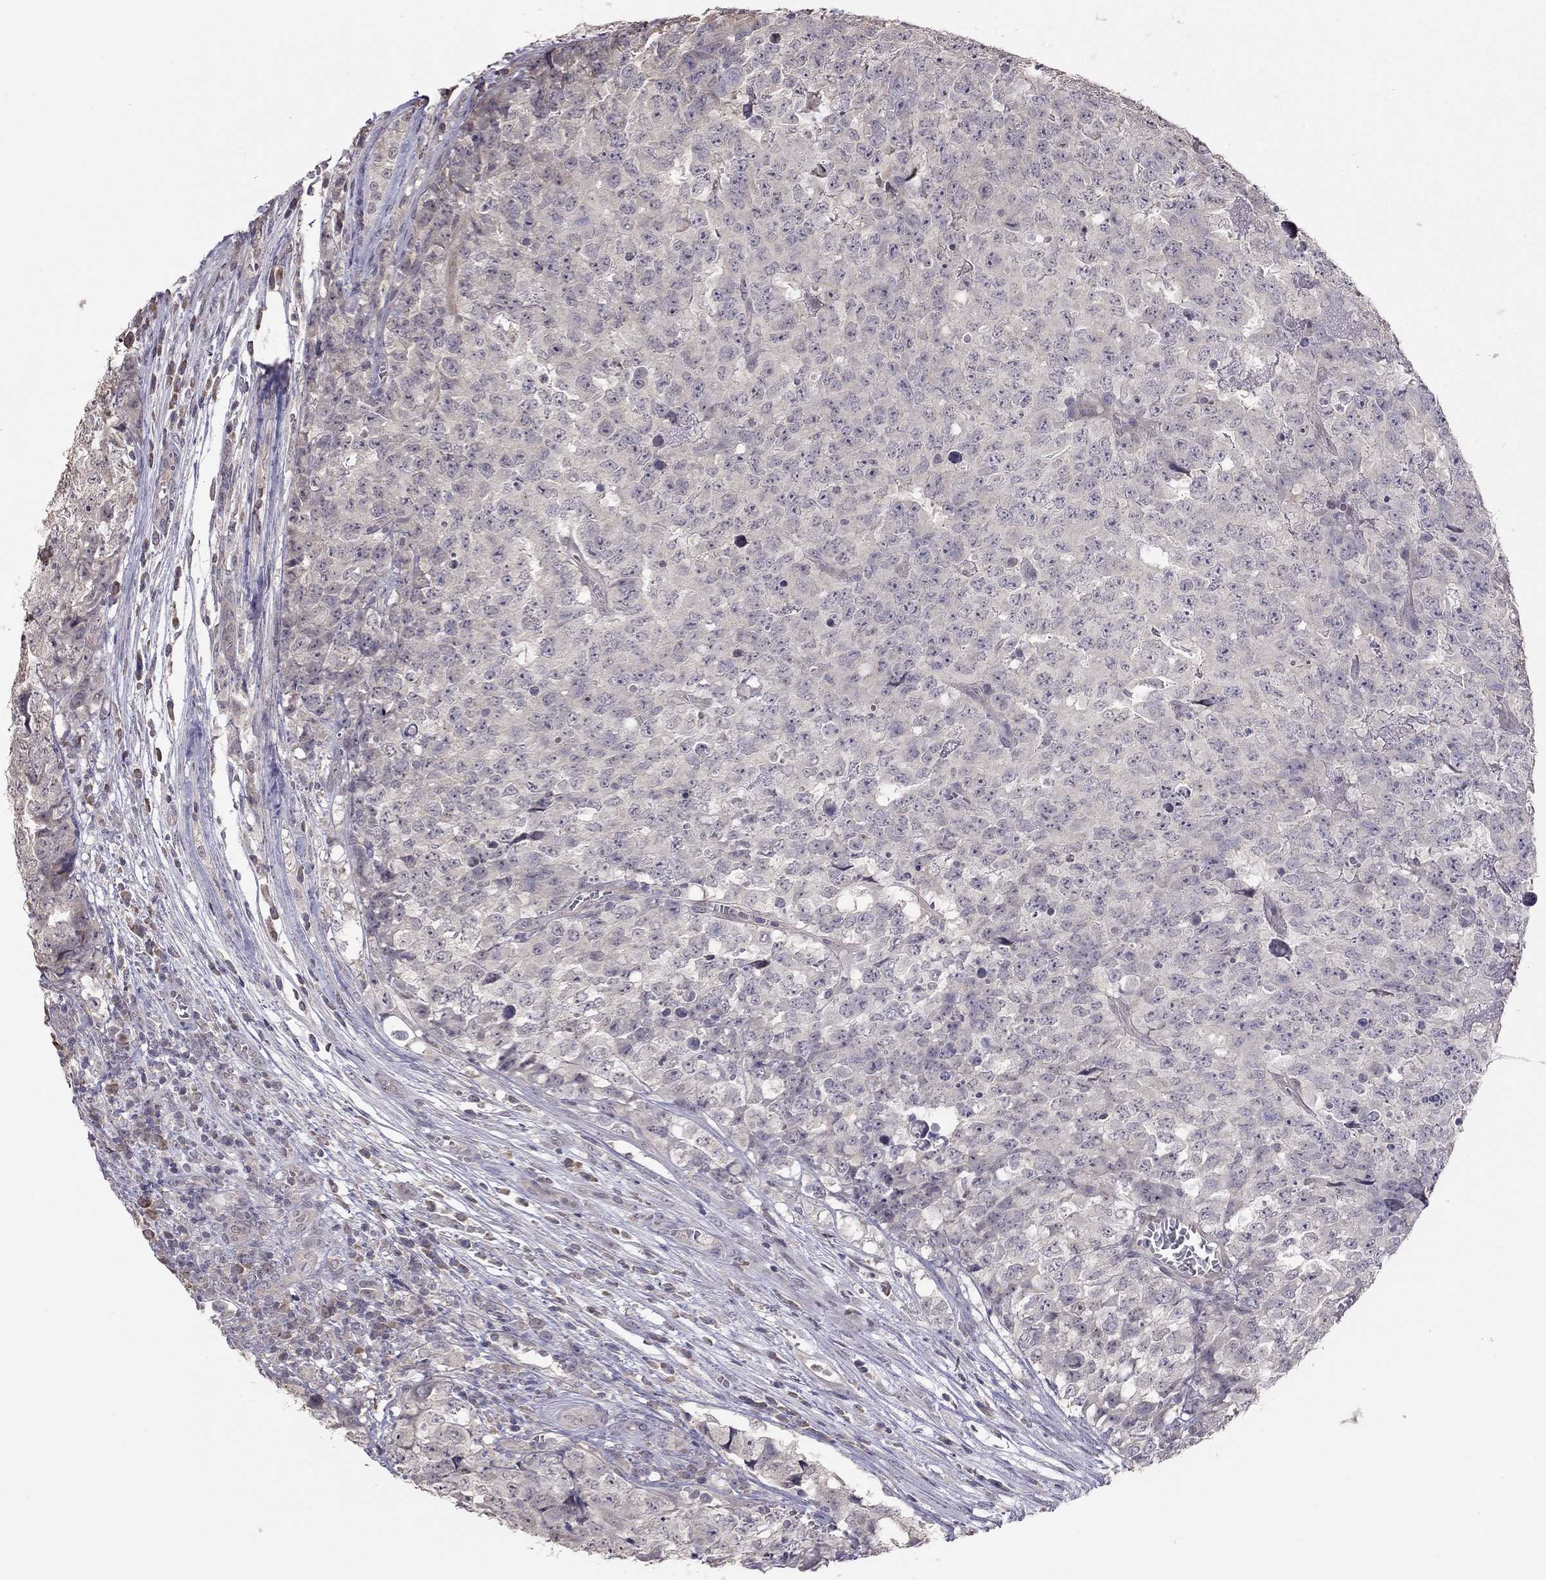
{"staining": {"intensity": "negative", "quantity": "none", "location": "none"}, "tissue": "testis cancer", "cell_type": "Tumor cells", "image_type": "cancer", "snomed": [{"axis": "morphology", "description": "Carcinoma, Embryonal, NOS"}, {"axis": "topography", "description": "Testis"}], "caption": "IHC image of neoplastic tissue: human testis embryonal carcinoma stained with DAB reveals no significant protein staining in tumor cells. (DAB immunohistochemistry, high magnification).", "gene": "HSF2BP", "patient": {"sex": "male", "age": 23}}